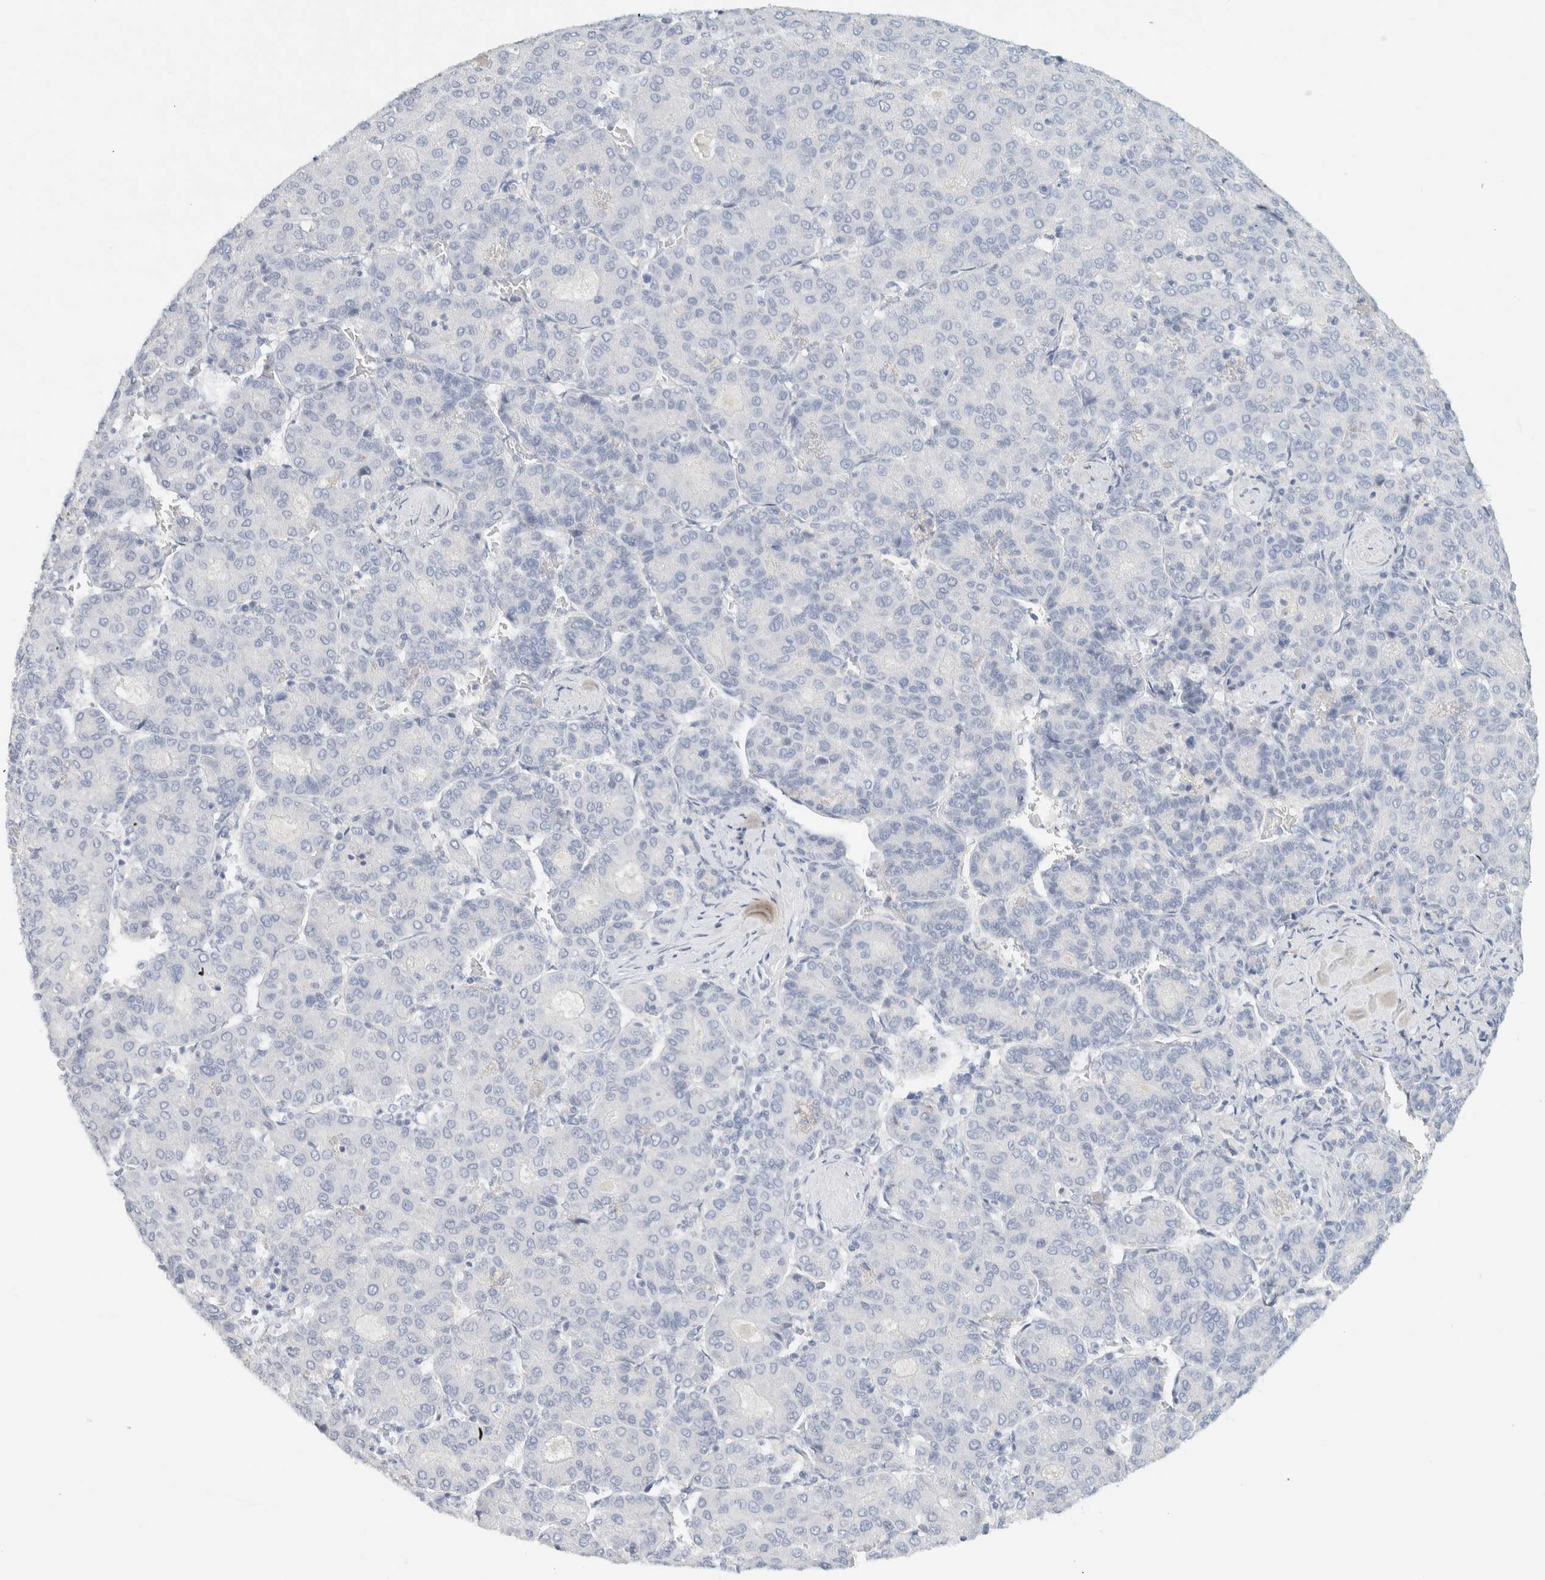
{"staining": {"intensity": "negative", "quantity": "none", "location": "none"}, "tissue": "liver cancer", "cell_type": "Tumor cells", "image_type": "cancer", "snomed": [{"axis": "morphology", "description": "Carcinoma, Hepatocellular, NOS"}, {"axis": "topography", "description": "Liver"}], "caption": "High power microscopy histopathology image of an IHC micrograph of liver cancer, revealing no significant positivity in tumor cells.", "gene": "ALOX12B", "patient": {"sex": "male", "age": 65}}